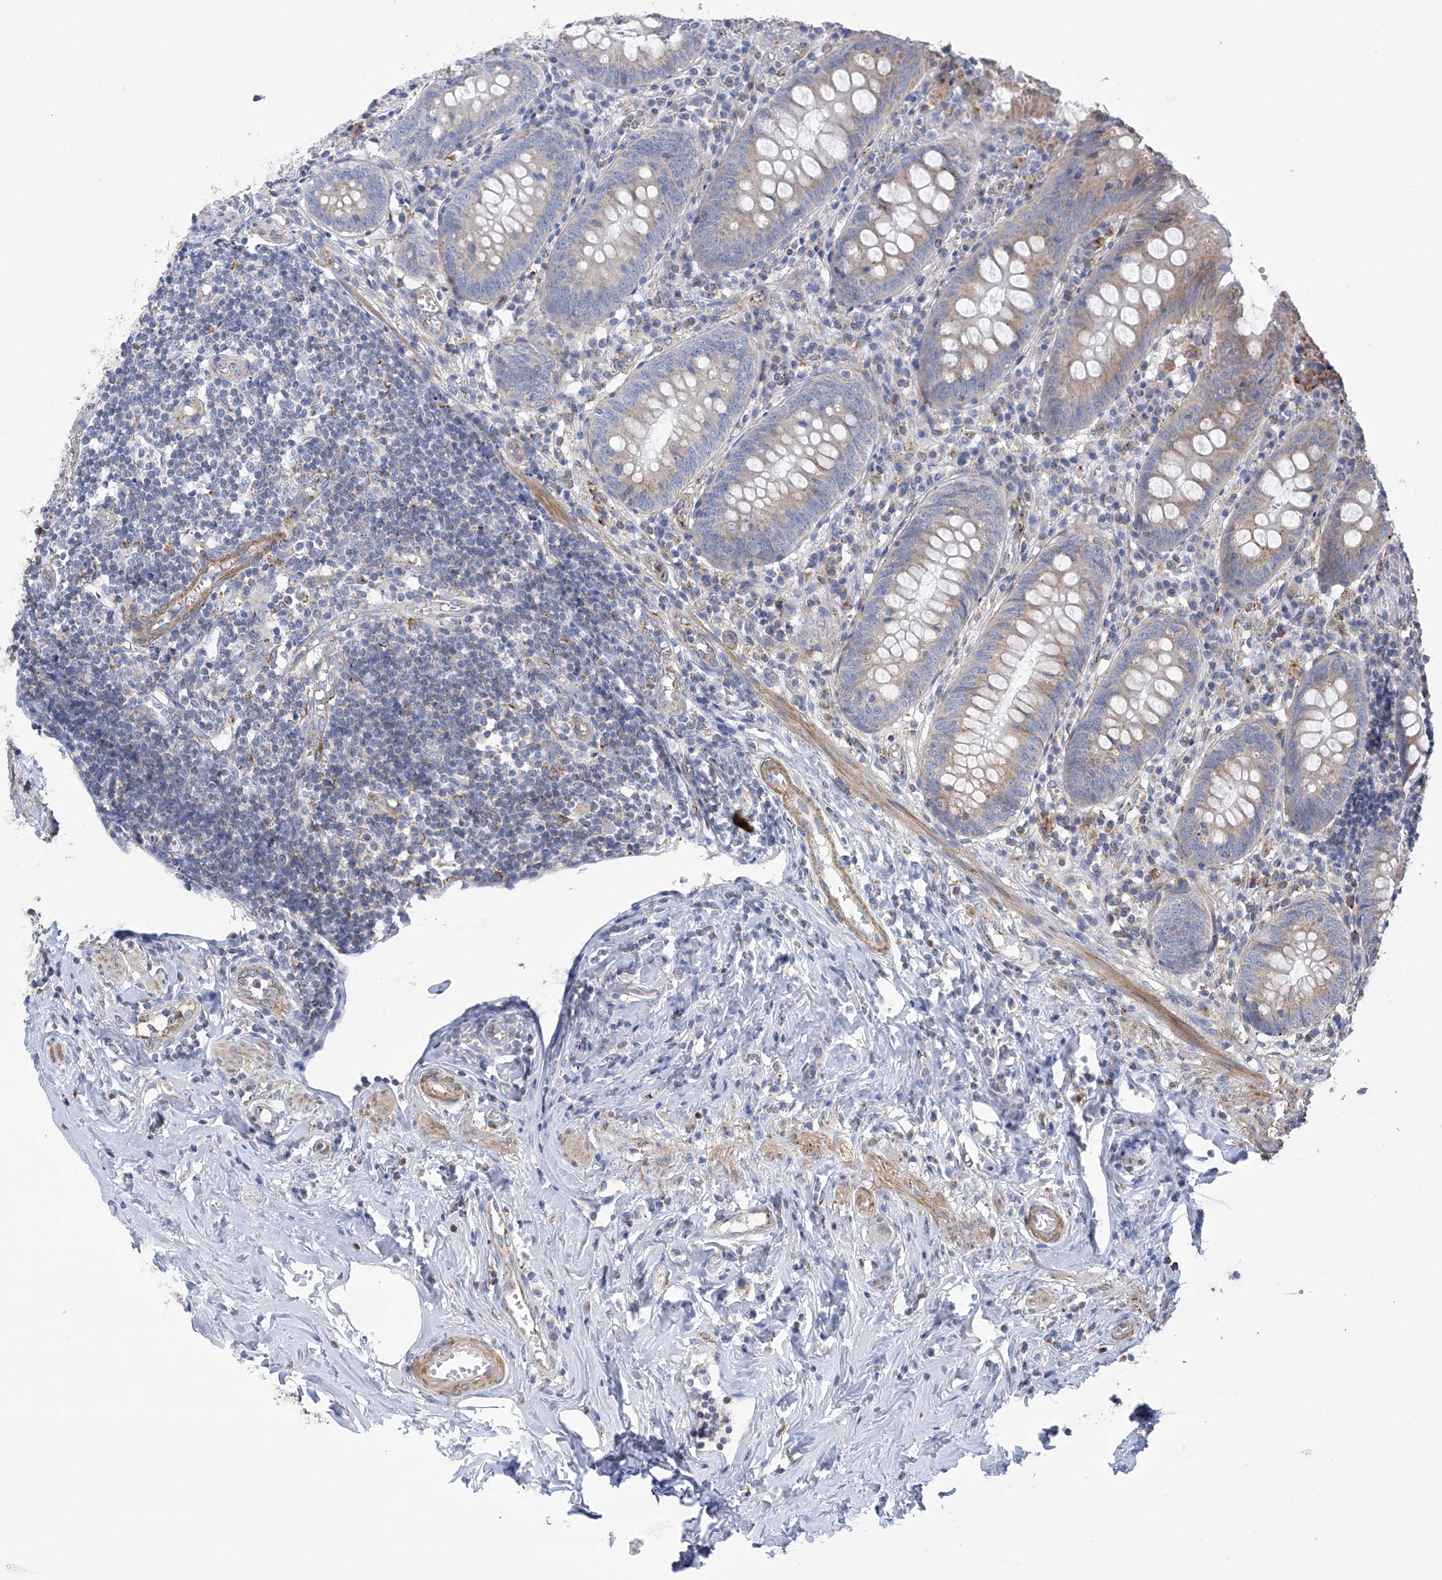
{"staining": {"intensity": "moderate", "quantity": "25%-75%", "location": "cytoplasmic/membranous"}, "tissue": "appendix", "cell_type": "Glandular cells", "image_type": "normal", "snomed": [{"axis": "morphology", "description": "Normal tissue, NOS"}, {"axis": "topography", "description": "Appendix"}], "caption": "IHC (DAB (3,3'-diaminobenzidine)) staining of unremarkable human appendix displays moderate cytoplasmic/membranous protein expression in about 25%-75% of glandular cells. Using DAB (brown) and hematoxylin (blue) stains, captured at high magnification using brightfield microscopy.", "gene": "ITM2B", "patient": {"sex": "female", "age": 54}}